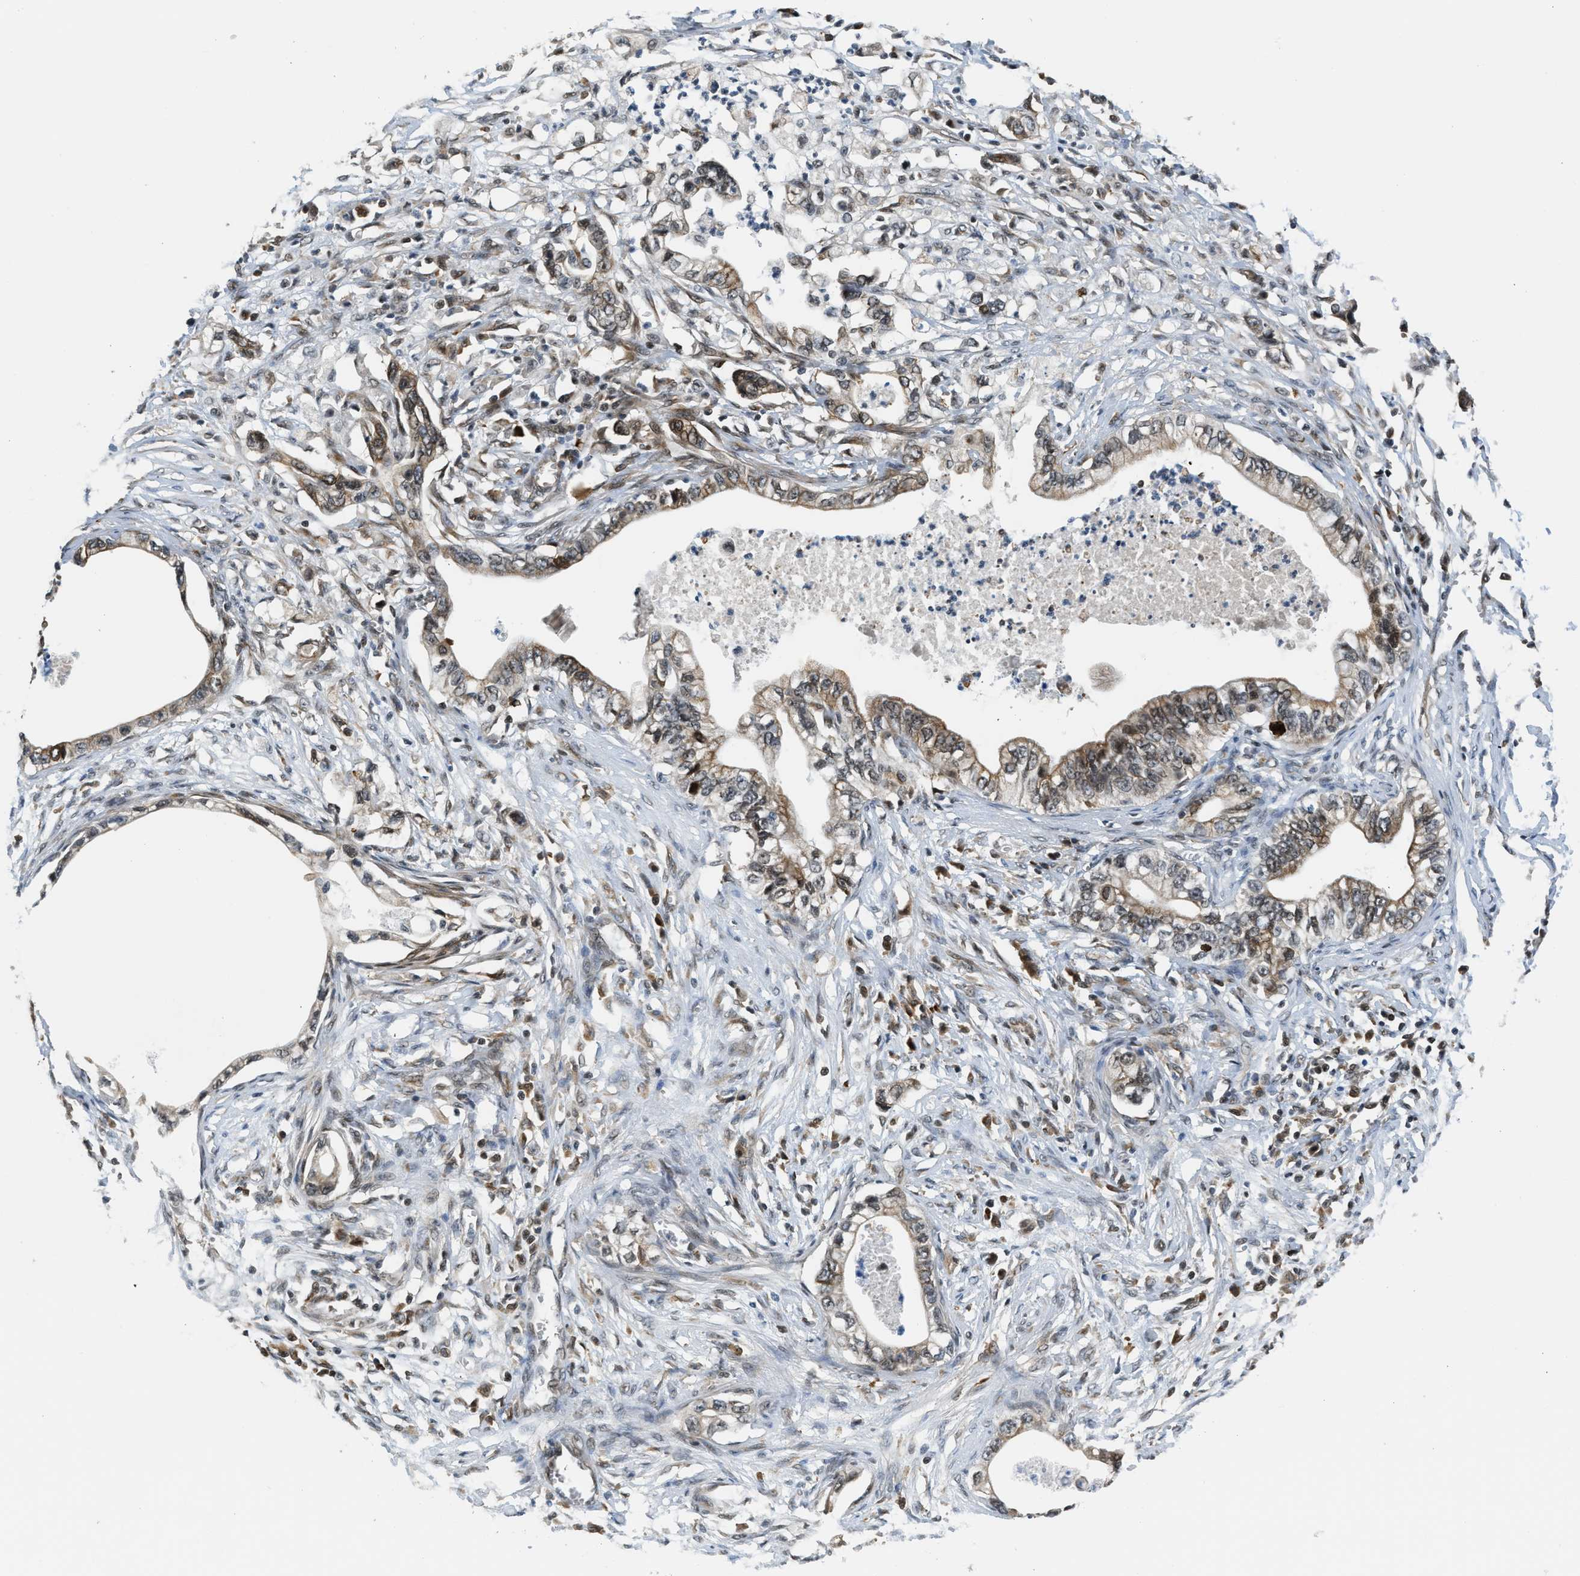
{"staining": {"intensity": "weak", "quantity": "25%-75%", "location": "cytoplasmic/membranous"}, "tissue": "pancreatic cancer", "cell_type": "Tumor cells", "image_type": "cancer", "snomed": [{"axis": "morphology", "description": "Adenocarcinoma, NOS"}, {"axis": "topography", "description": "Pancreas"}], "caption": "An image of pancreatic adenocarcinoma stained for a protein shows weak cytoplasmic/membranous brown staining in tumor cells.", "gene": "RETREG3", "patient": {"sex": "male", "age": 56}}